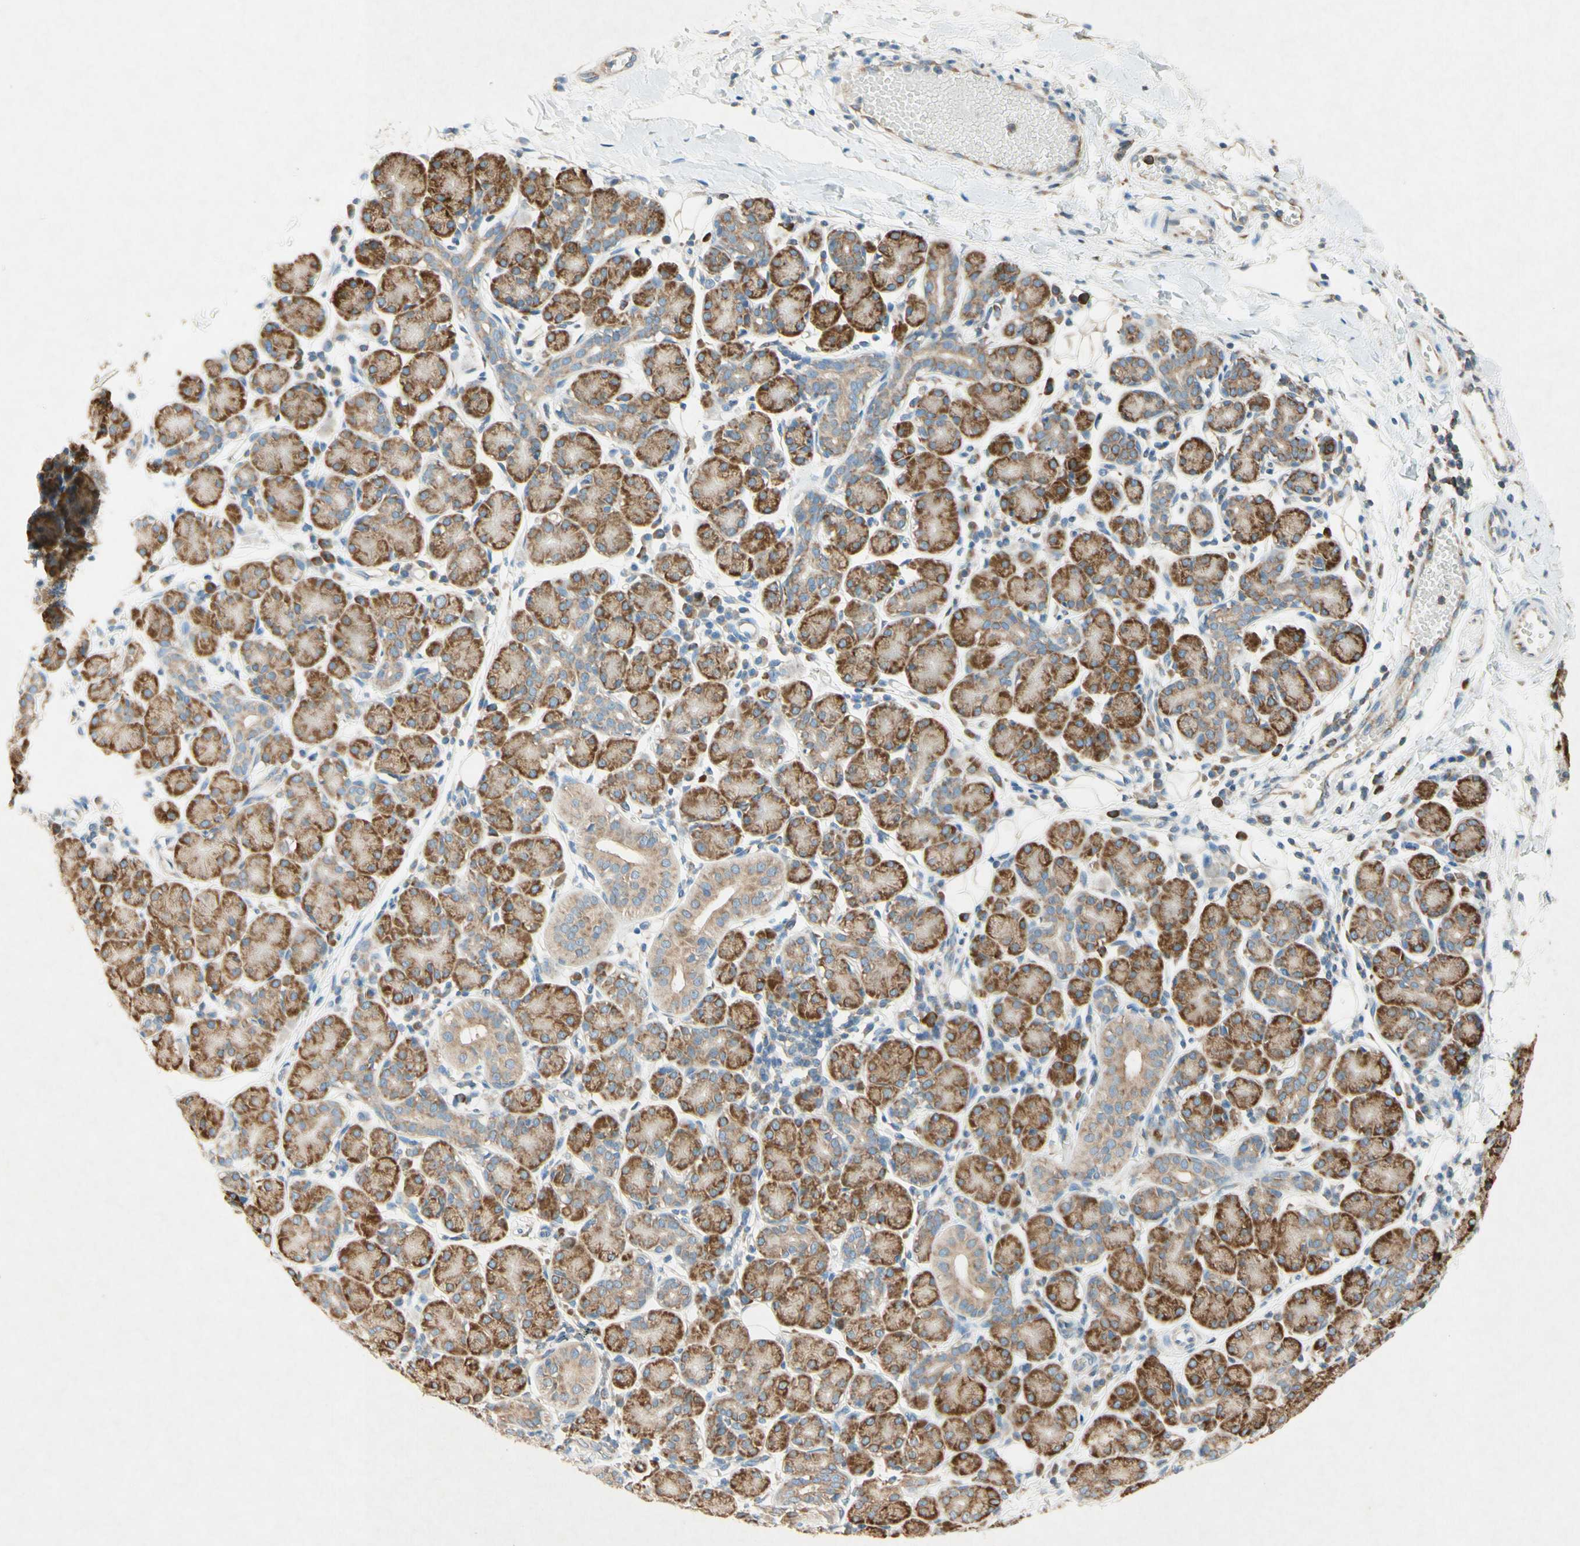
{"staining": {"intensity": "strong", "quantity": ">75%", "location": "cytoplasmic/membranous"}, "tissue": "salivary gland", "cell_type": "Glandular cells", "image_type": "normal", "snomed": [{"axis": "morphology", "description": "Normal tissue, NOS"}, {"axis": "morphology", "description": "Inflammation, NOS"}, {"axis": "topography", "description": "Lymph node"}, {"axis": "topography", "description": "Salivary gland"}], "caption": "IHC (DAB) staining of normal salivary gland shows strong cytoplasmic/membranous protein positivity in about >75% of glandular cells.", "gene": "PABPC1", "patient": {"sex": "male", "age": 3}}